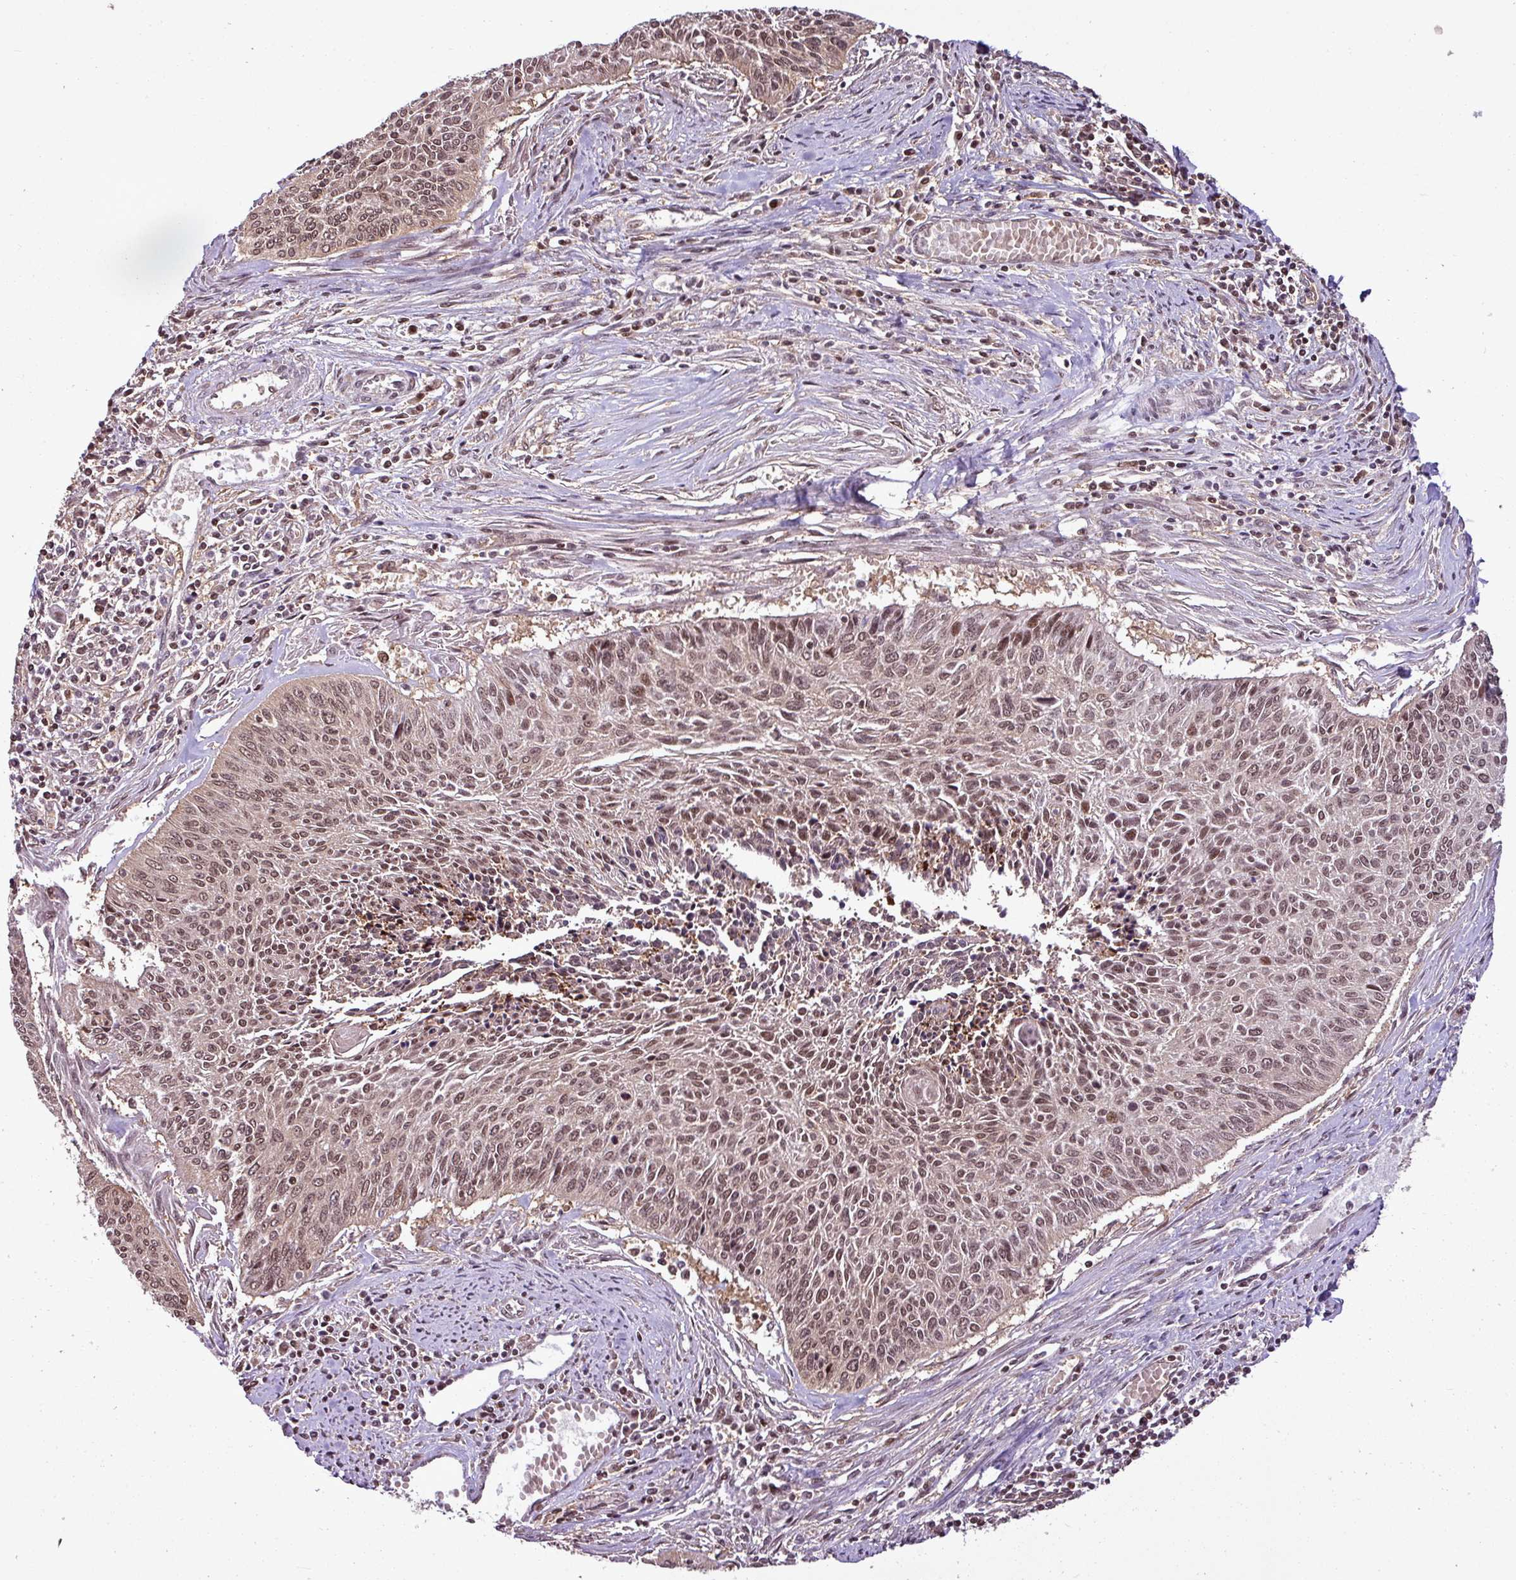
{"staining": {"intensity": "moderate", "quantity": ">75%", "location": "cytoplasmic/membranous,nuclear"}, "tissue": "cervical cancer", "cell_type": "Tumor cells", "image_type": "cancer", "snomed": [{"axis": "morphology", "description": "Squamous cell carcinoma, NOS"}, {"axis": "topography", "description": "Cervix"}], "caption": "There is medium levels of moderate cytoplasmic/membranous and nuclear positivity in tumor cells of cervical squamous cell carcinoma, as demonstrated by immunohistochemical staining (brown color).", "gene": "ITPKC", "patient": {"sex": "female", "age": 55}}